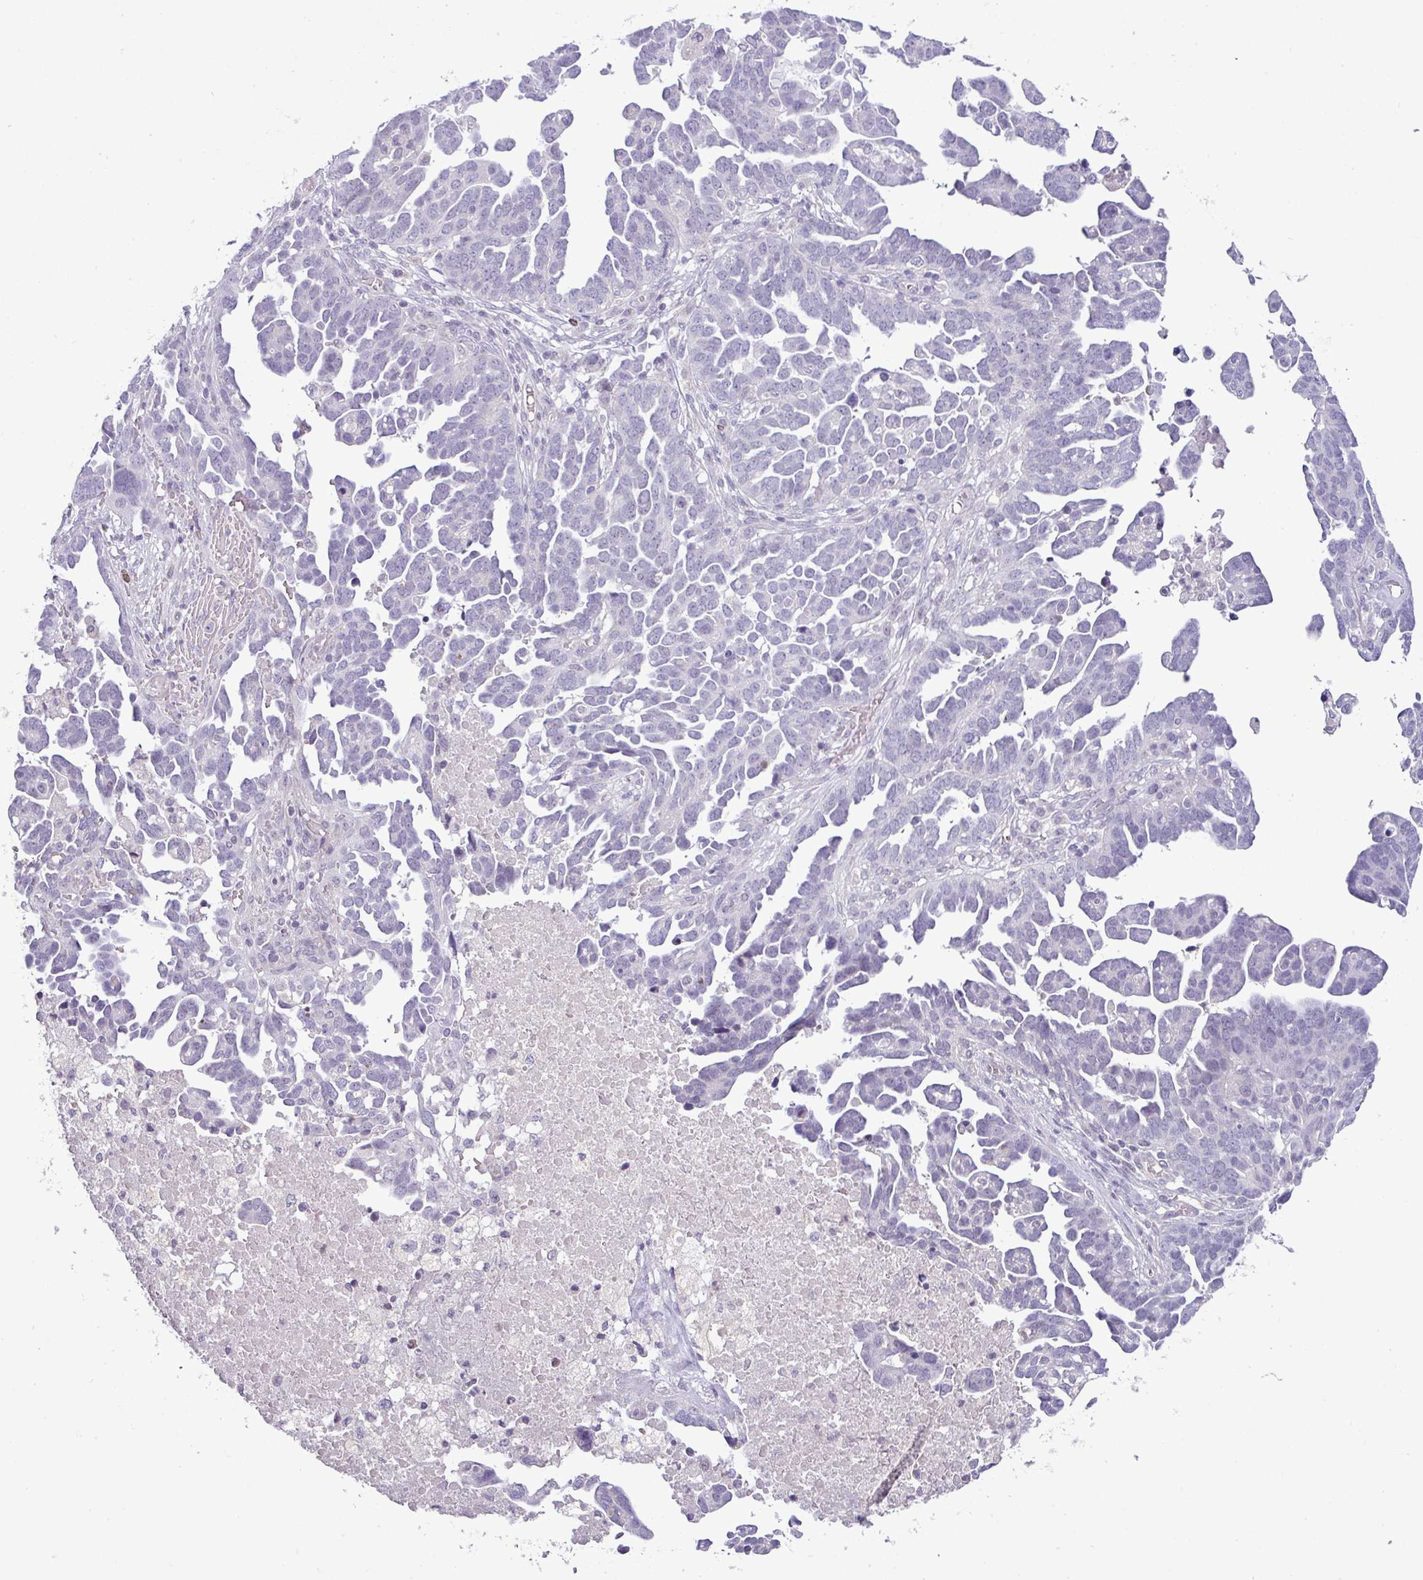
{"staining": {"intensity": "negative", "quantity": "none", "location": "none"}, "tissue": "ovarian cancer", "cell_type": "Tumor cells", "image_type": "cancer", "snomed": [{"axis": "morphology", "description": "Cystadenocarcinoma, serous, NOS"}, {"axis": "topography", "description": "Ovary"}], "caption": "Tumor cells are negative for protein expression in human ovarian cancer.", "gene": "HBEGF", "patient": {"sex": "female", "age": 54}}